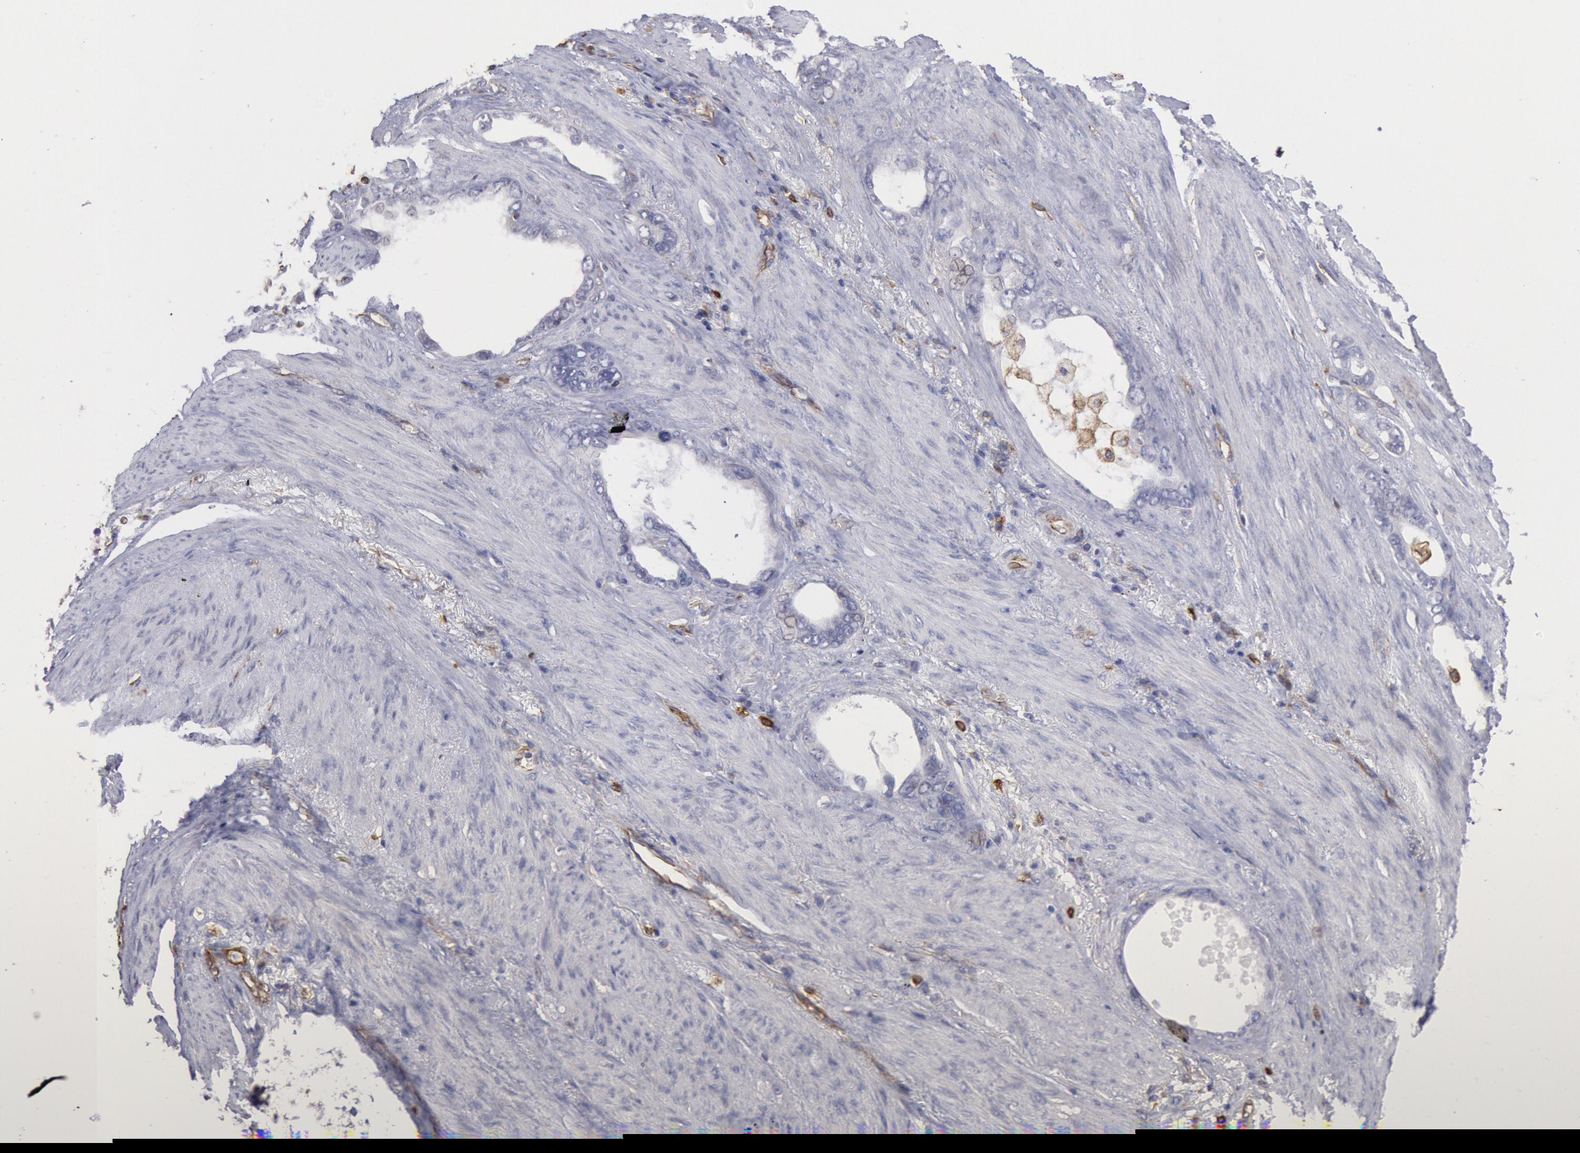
{"staining": {"intensity": "negative", "quantity": "none", "location": "none"}, "tissue": "stomach cancer", "cell_type": "Tumor cells", "image_type": "cancer", "snomed": [{"axis": "morphology", "description": "Adenocarcinoma, NOS"}, {"axis": "topography", "description": "Stomach"}], "caption": "DAB (3,3'-diaminobenzidine) immunohistochemical staining of human adenocarcinoma (stomach) demonstrates no significant positivity in tumor cells. (Brightfield microscopy of DAB (3,3'-diaminobenzidine) immunohistochemistry (IHC) at high magnification).", "gene": "RNF139", "patient": {"sex": "male", "age": 78}}